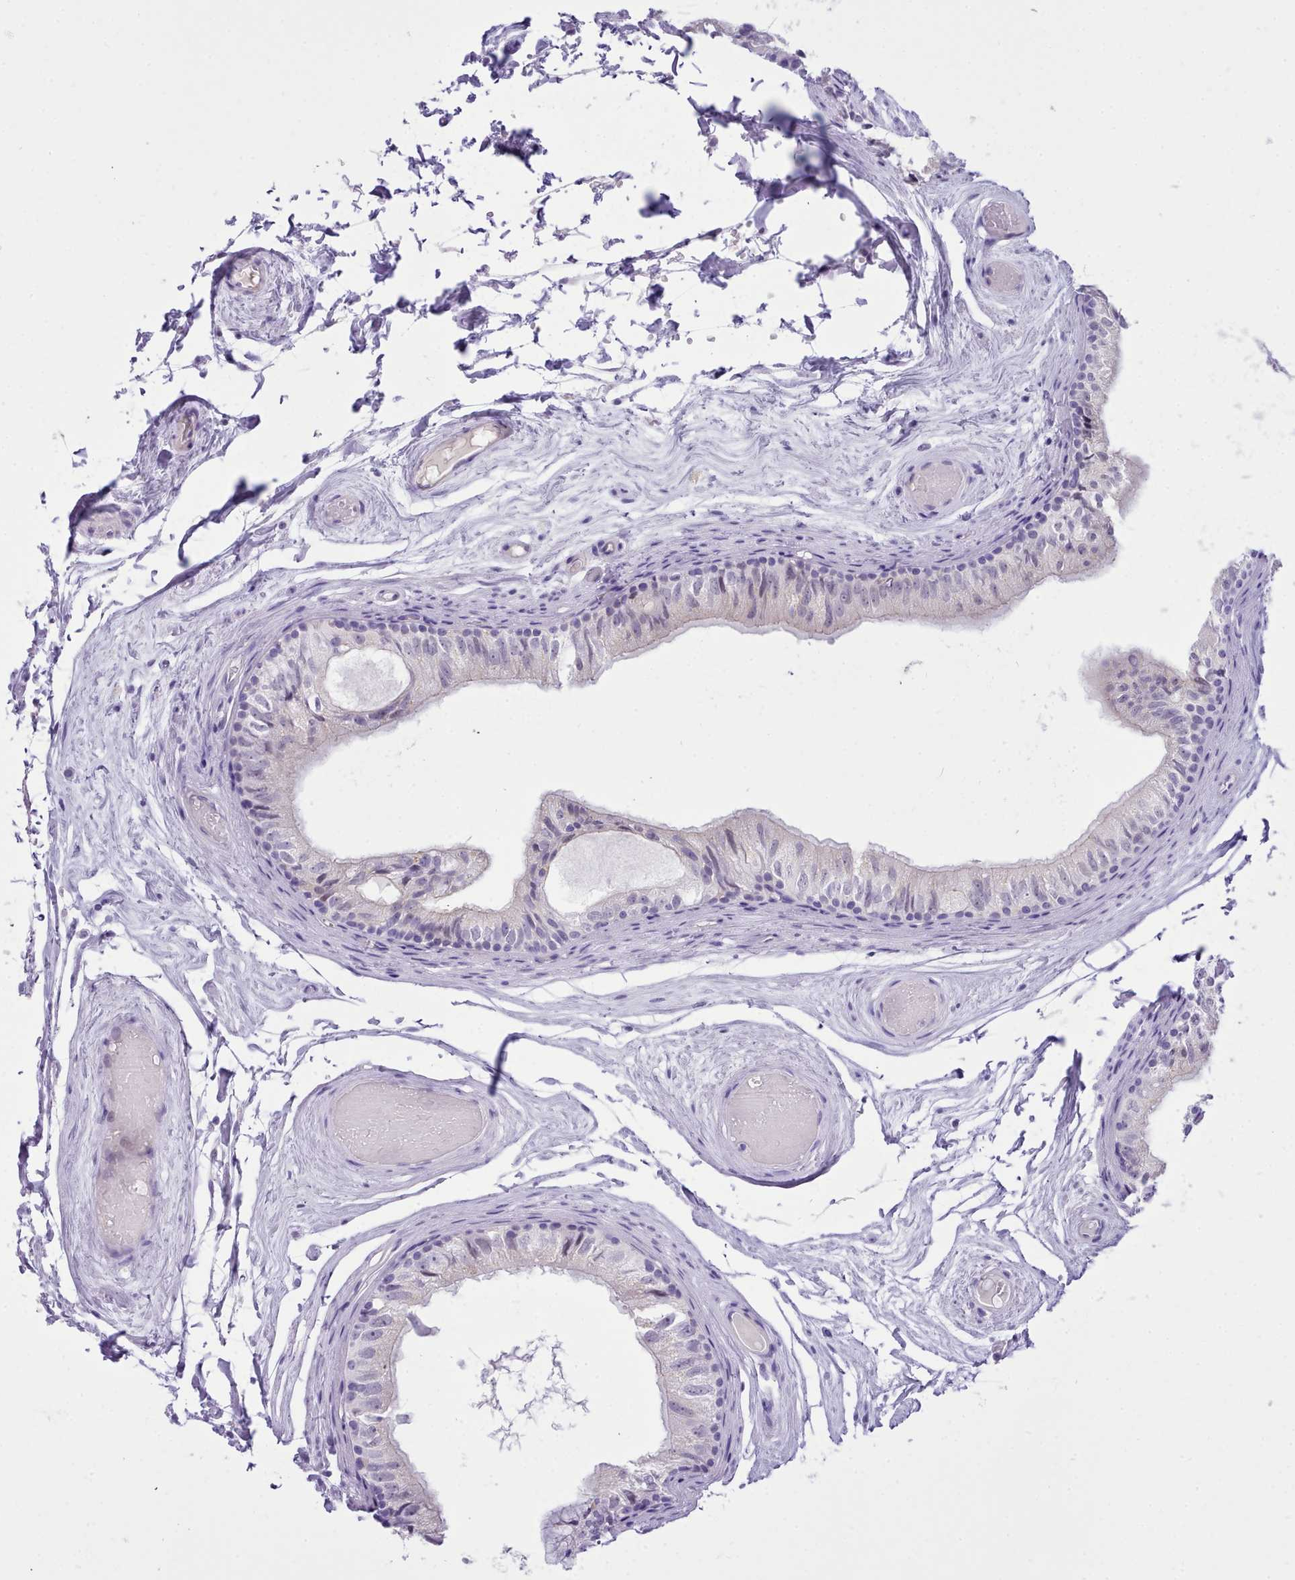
{"staining": {"intensity": "negative", "quantity": "none", "location": "none"}, "tissue": "epididymis", "cell_type": "Glandular cells", "image_type": "normal", "snomed": [{"axis": "morphology", "description": "Normal tissue, NOS"}, {"axis": "topography", "description": "Epididymis"}], "caption": "High magnification brightfield microscopy of benign epididymis stained with DAB (brown) and counterstained with hematoxylin (blue): glandular cells show no significant positivity. Nuclei are stained in blue.", "gene": "LRRC37A2", "patient": {"sex": "male", "age": 79}}